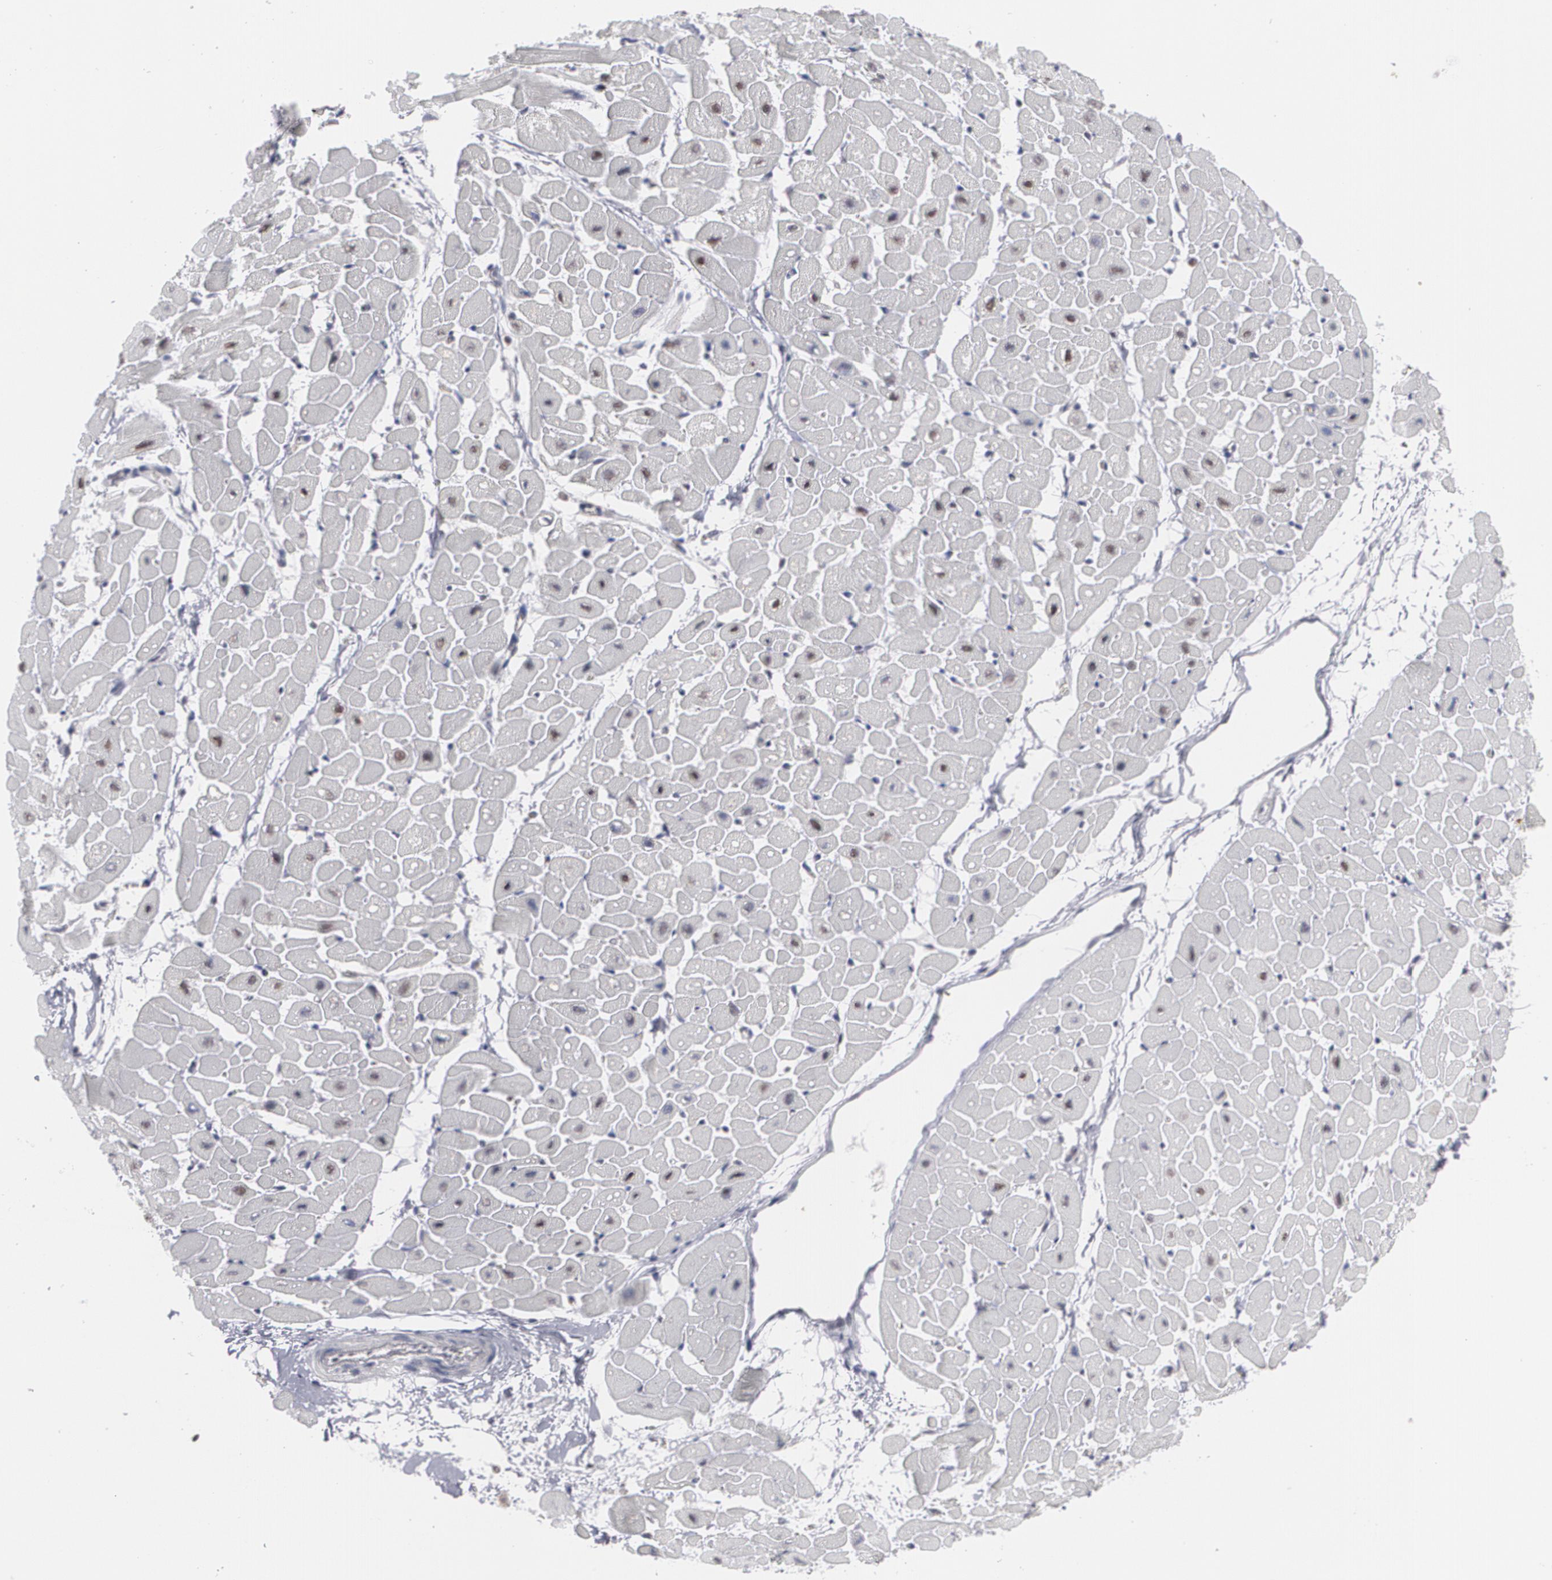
{"staining": {"intensity": "negative", "quantity": "none", "location": "none"}, "tissue": "heart muscle", "cell_type": "Cardiomyocytes", "image_type": "normal", "snomed": [{"axis": "morphology", "description": "Normal tissue, NOS"}, {"axis": "topography", "description": "Heart"}], "caption": "Cardiomyocytes are negative for brown protein staining in normal heart muscle. Brightfield microscopy of immunohistochemistry (IHC) stained with DAB (3,3'-diaminobenzidine) (brown) and hematoxylin (blue), captured at high magnification.", "gene": "MCL1", "patient": {"sex": "male", "age": 45}}